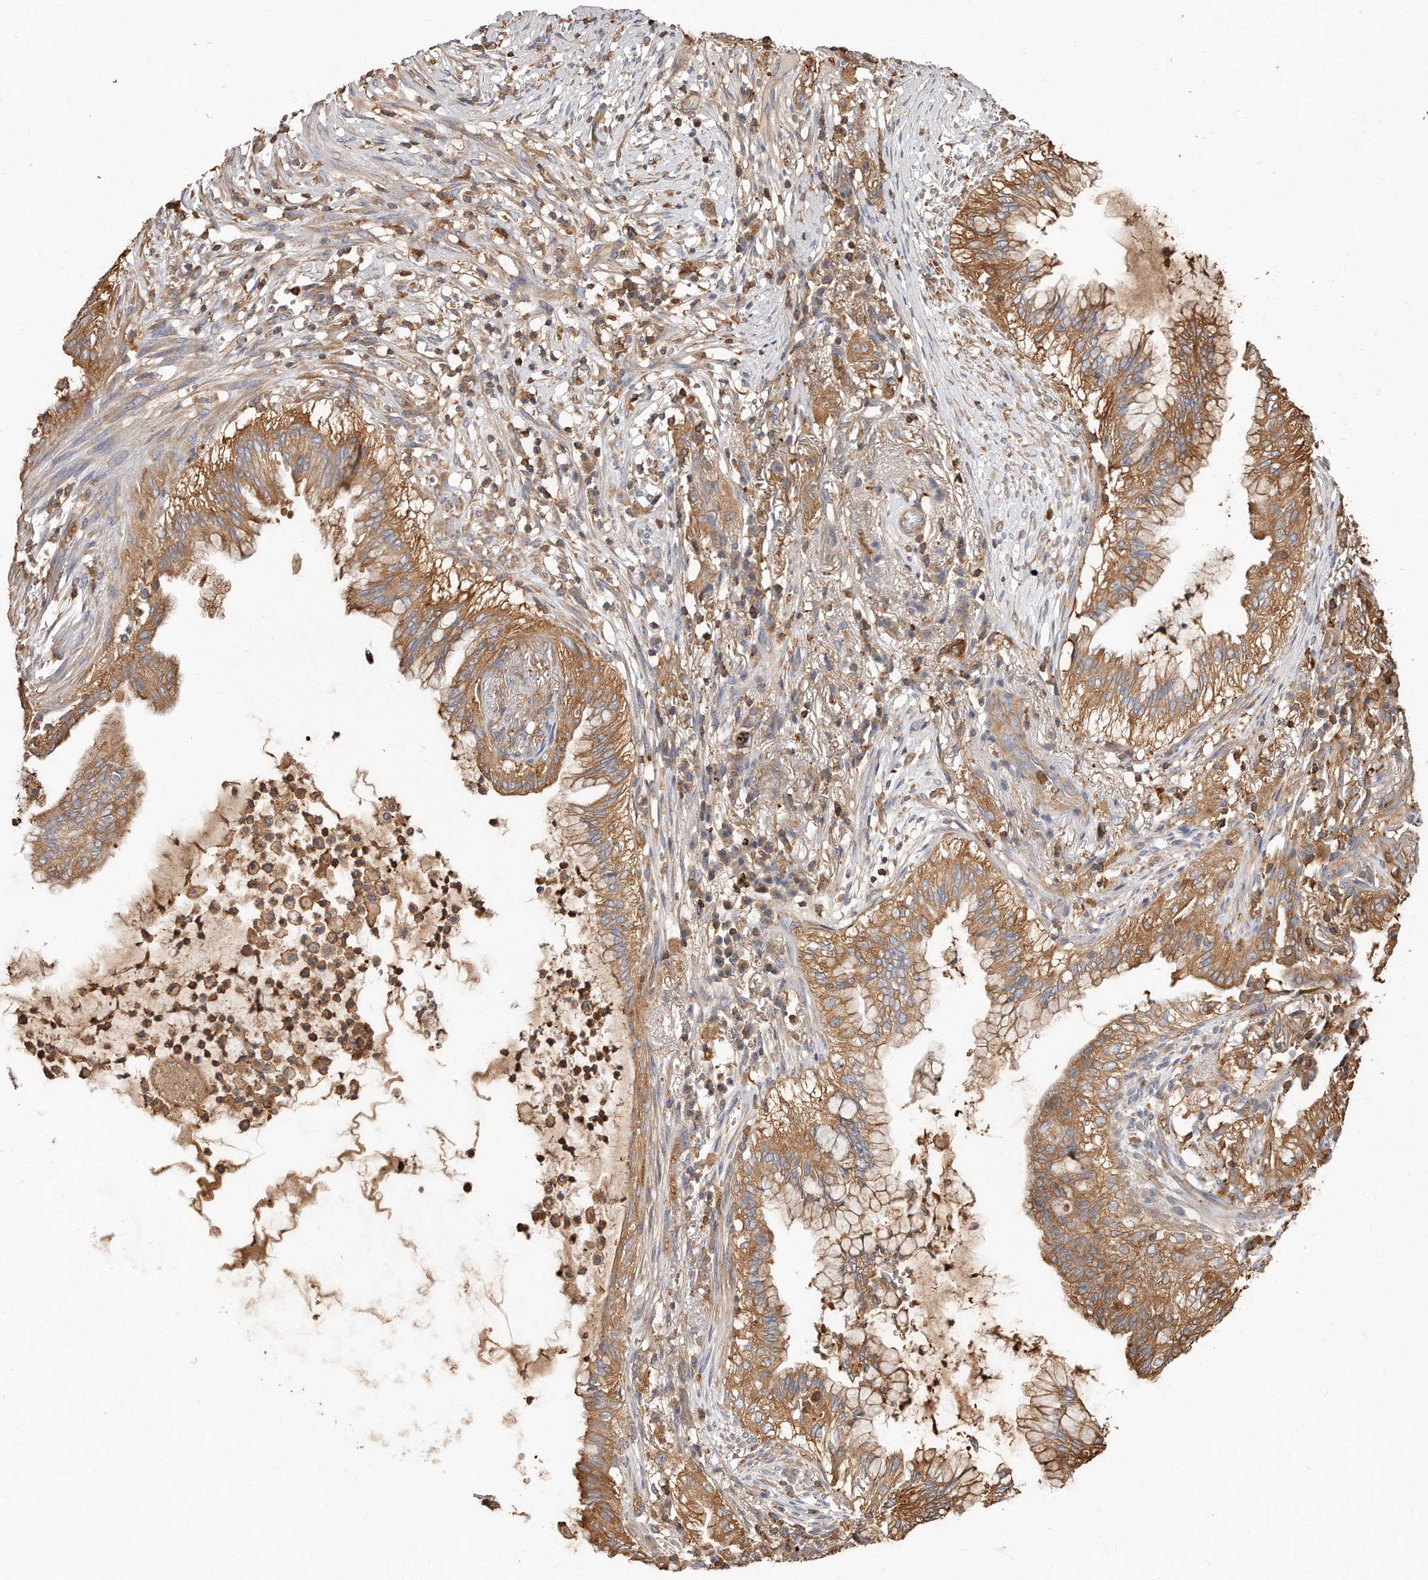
{"staining": {"intensity": "moderate", "quantity": ">75%", "location": "cytoplasmic/membranous"}, "tissue": "lung cancer", "cell_type": "Tumor cells", "image_type": "cancer", "snomed": [{"axis": "morphology", "description": "Adenocarcinoma, NOS"}, {"axis": "topography", "description": "Lung"}], "caption": "IHC of adenocarcinoma (lung) exhibits medium levels of moderate cytoplasmic/membranous expression in about >75% of tumor cells.", "gene": "CAP1", "patient": {"sex": "female", "age": 70}}